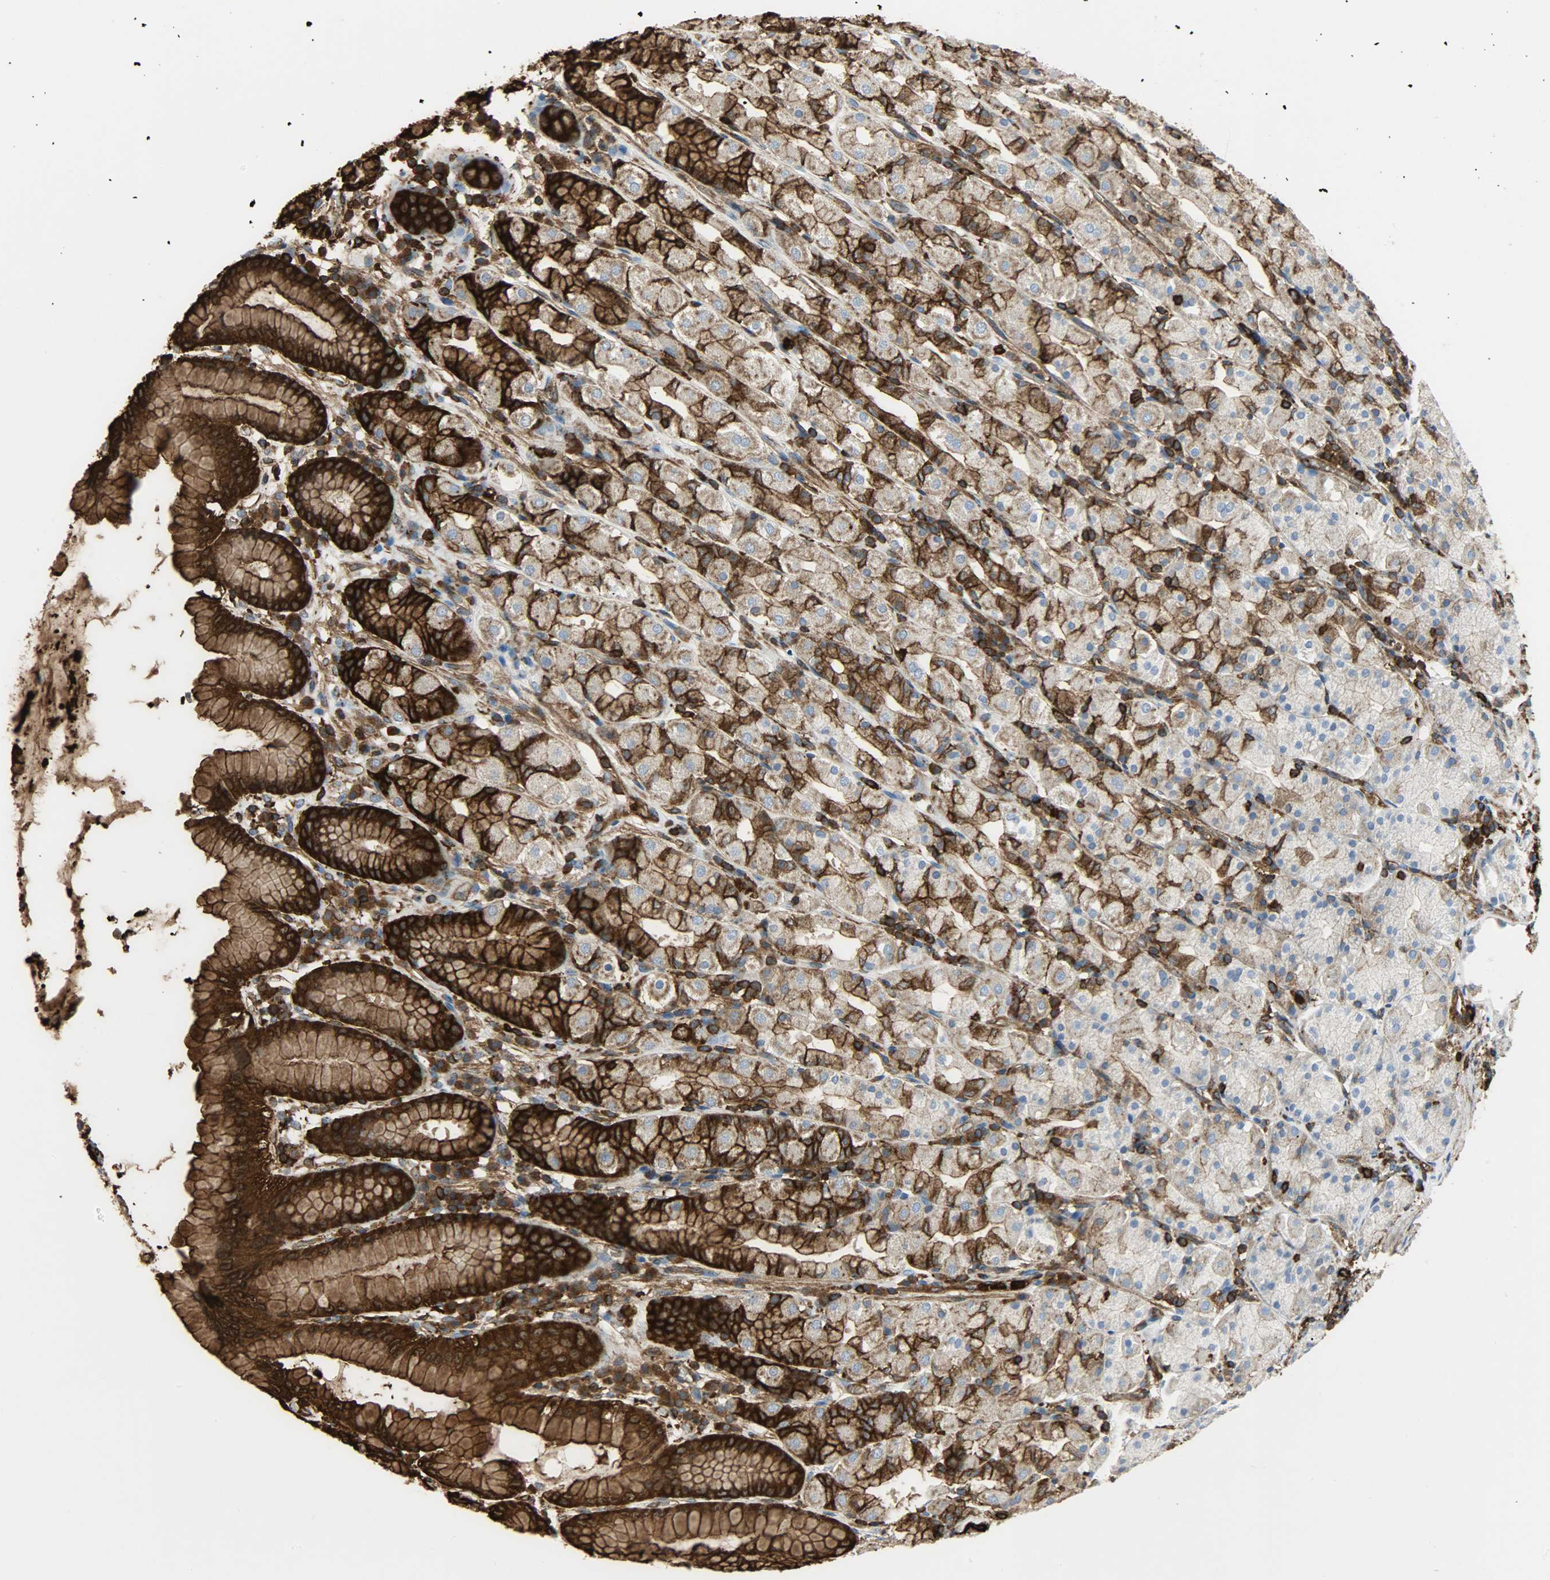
{"staining": {"intensity": "strong", "quantity": ">75%", "location": "cytoplasmic/membranous"}, "tissue": "stomach", "cell_type": "Glandular cells", "image_type": "normal", "snomed": [{"axis": "morphology", "description": "Normal tissue, NOS"}, {"axis": "topography", "description": "Stomach, upper"}], "caption": "This image shows normal stomach stained with immunohistochemistry (IHC) to label a protein in brown. The cytoplasmic/membranous of glandular cells show strong positivity for the protein. Nuclei are counter-stained blue.", "gene": "VASP", "patient": {"sex": "male", "age": 68}}